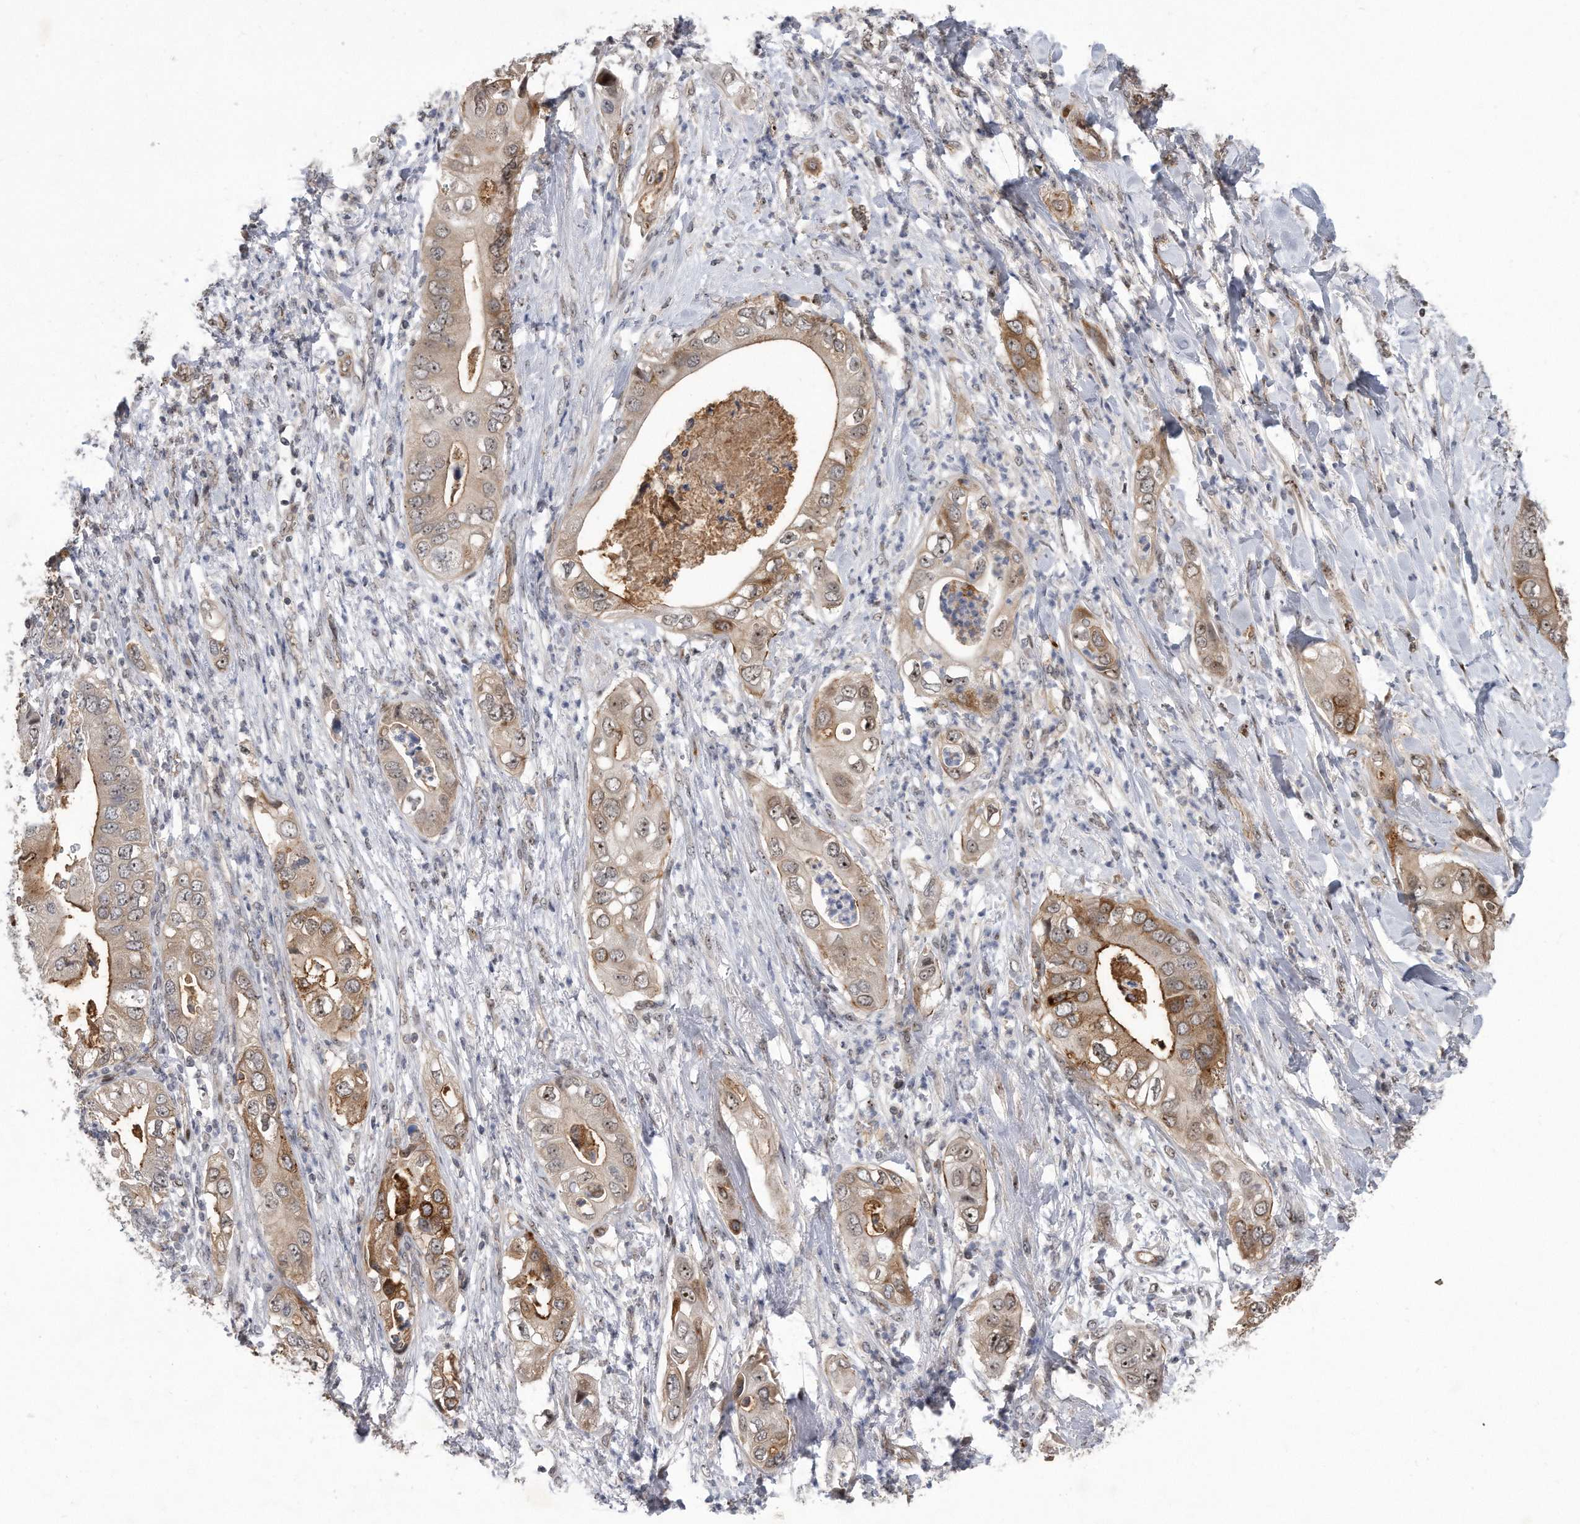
{"staining": {"intensity": "moderate", "quantity": "25%-75%", "location": "cytoplasmic/membranous,nuclear"}, "tissue": "pancreatic cancer", "cell_type": "Tumor cells", "image_type": "cancer", "snomed": [{"axis": "morphology", "description": "Adenocarcinoma, NOS"}, {"axis": "topography", "description": "Pancreas"}], "caption": "Pancreatic cancer (adenocarcinoma) stained with a brown dye displays moderate cytoplasmic/membranous and nuclear positive staining in approximately 25%-75% of tumor cells.", "gene": "PGBD2", "patient": {"sex": "female", "age": 78}}